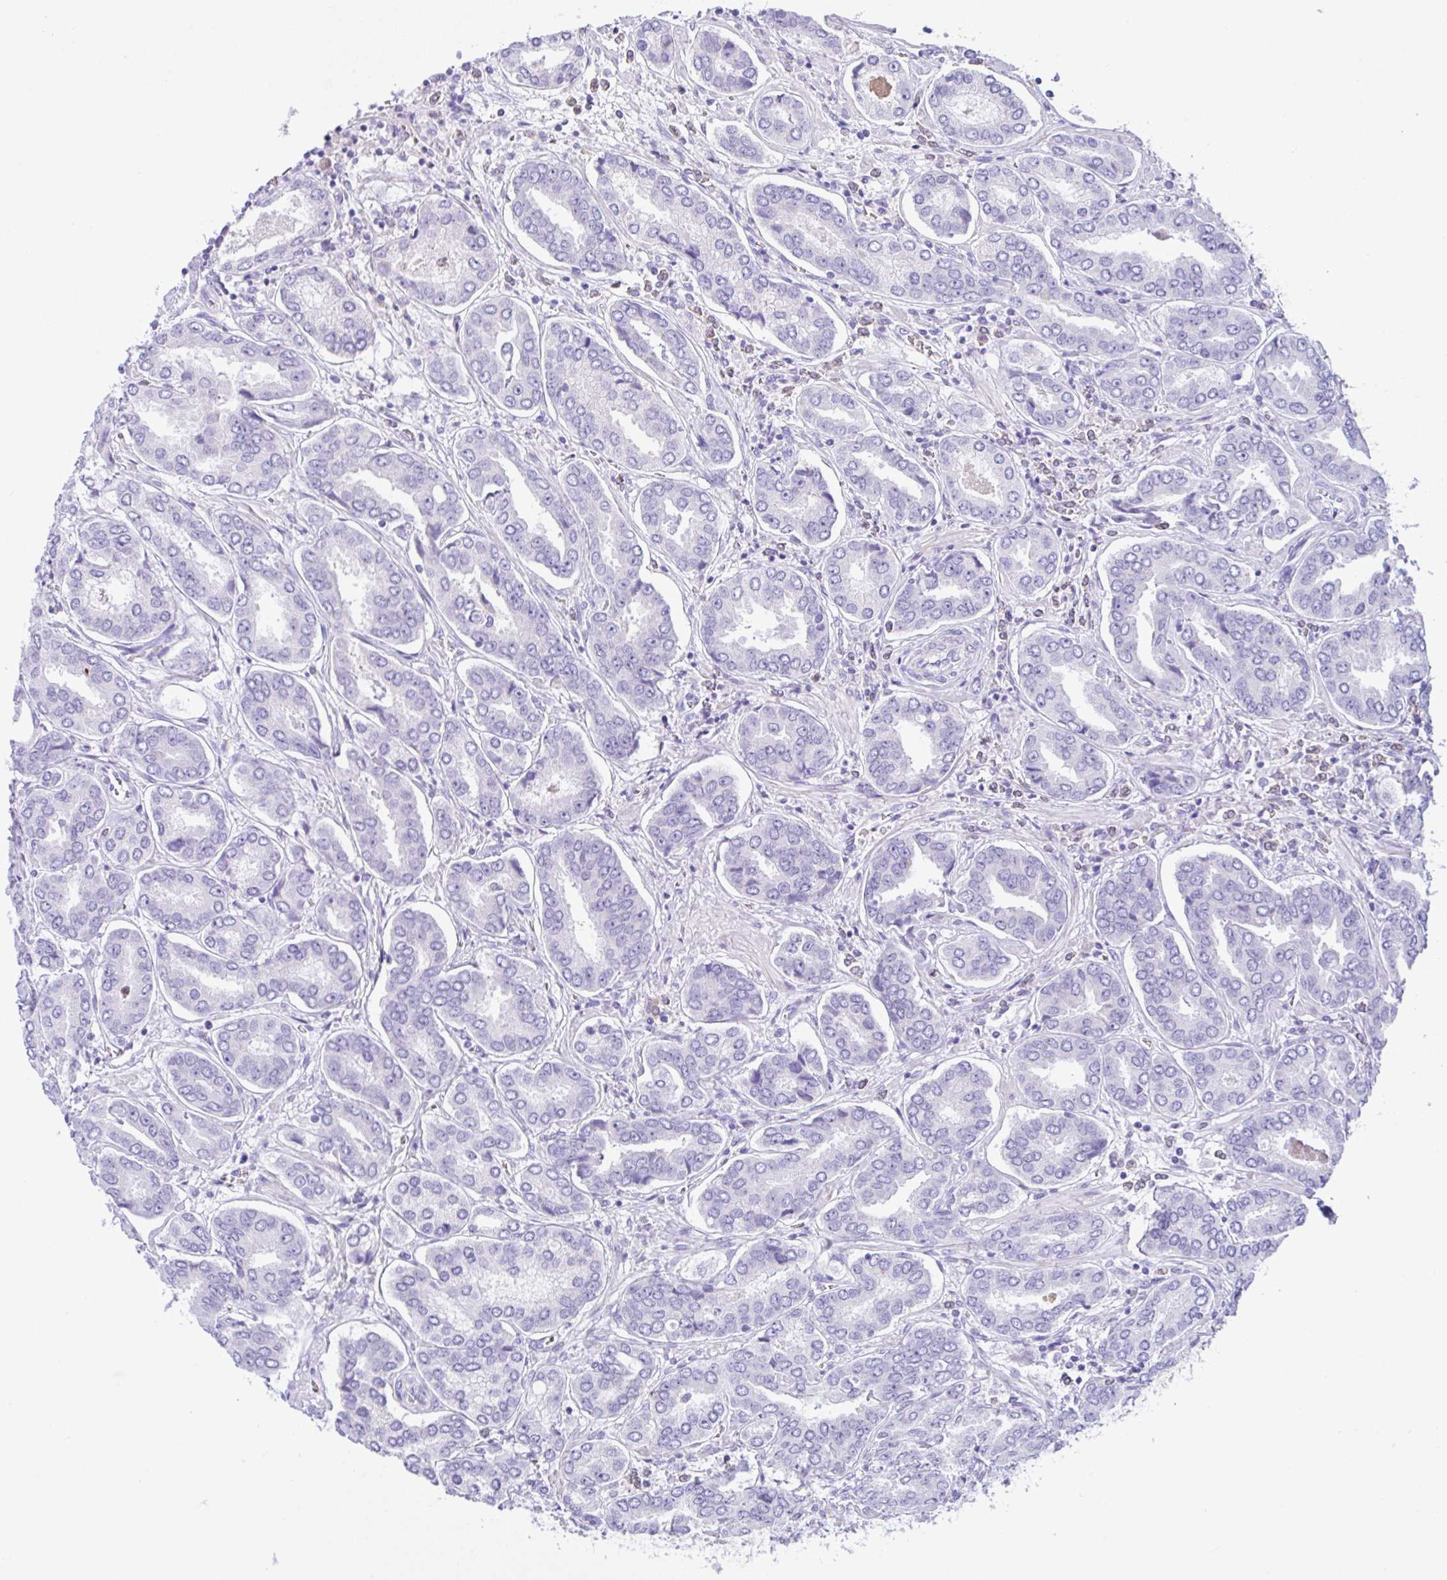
{"staining": {"intensity": "negative", "quantity": "none", "location": "none"}, "tissue": "prostate cancer", "cell_type": "Tumor cells", "image_type": "cancer", "snomed": [{"axis": "morphology", "description": "Adenocarcinoma, High grade"}, {"axis": "topography", "description": "Prostate"}], "caption": "Image shows no protein expression in tumor cells of prostate cancer tissue.", "gene": "NCF1", "patient": {"sex": "male", "age": 72}}